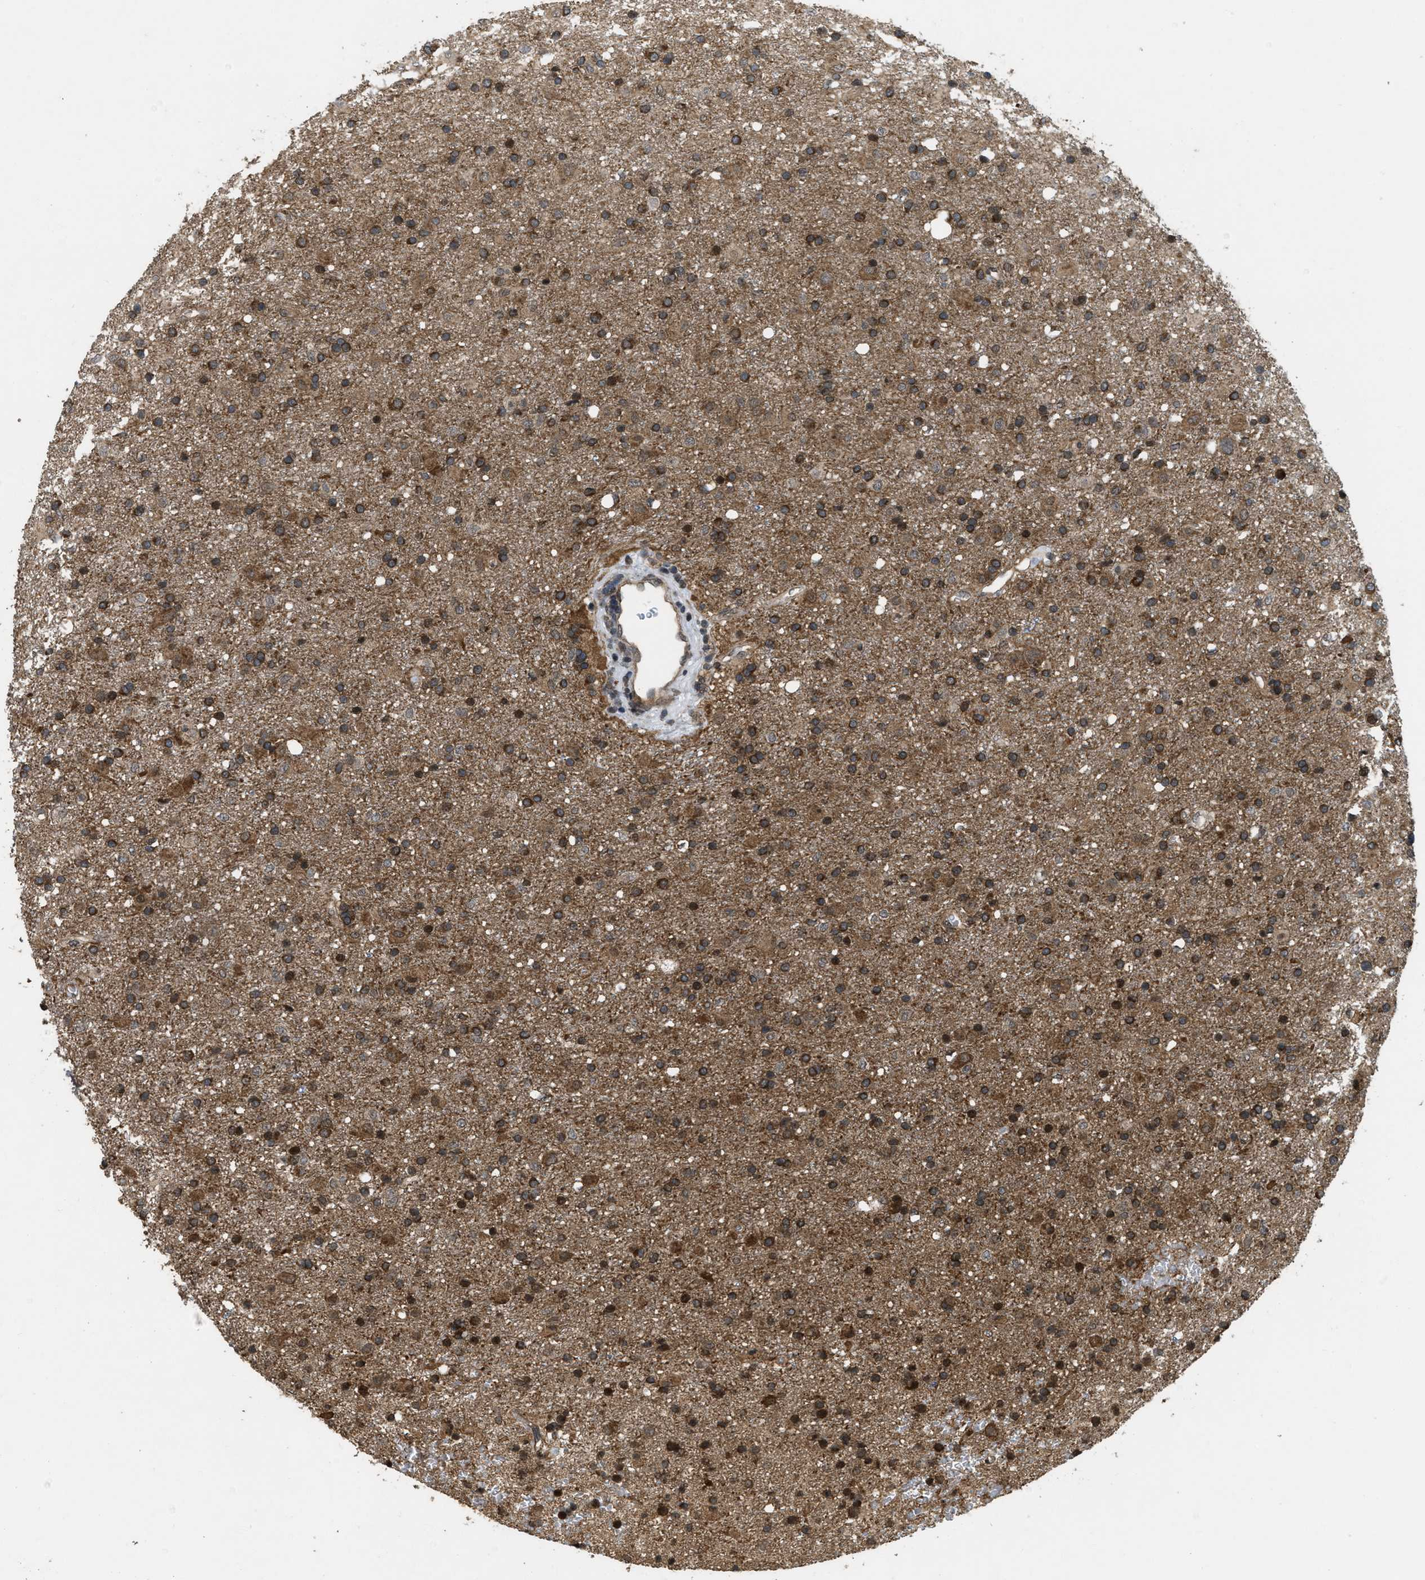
{"staining": {"intensity": "strong", "quantity": "25%-75%", "location": "cytoplasmic/membranous,nuclear"}, "tissue": "glioma", "cell_type": "Tumor cells", "image_type": "cancer", "snomed": [{"axis": "morphology", "description": "Glioma, malignant, Low grade"}, {"axis": "topography", "description": "Brain"}], "caption": "Strong cytoplasmic/membranous and nuclear protein expression is appreciated in approximately 25%-75% of tumor cells in glioma.", "gene": "SPTLC1", "patient": {"sex": "male", "age": 65}}